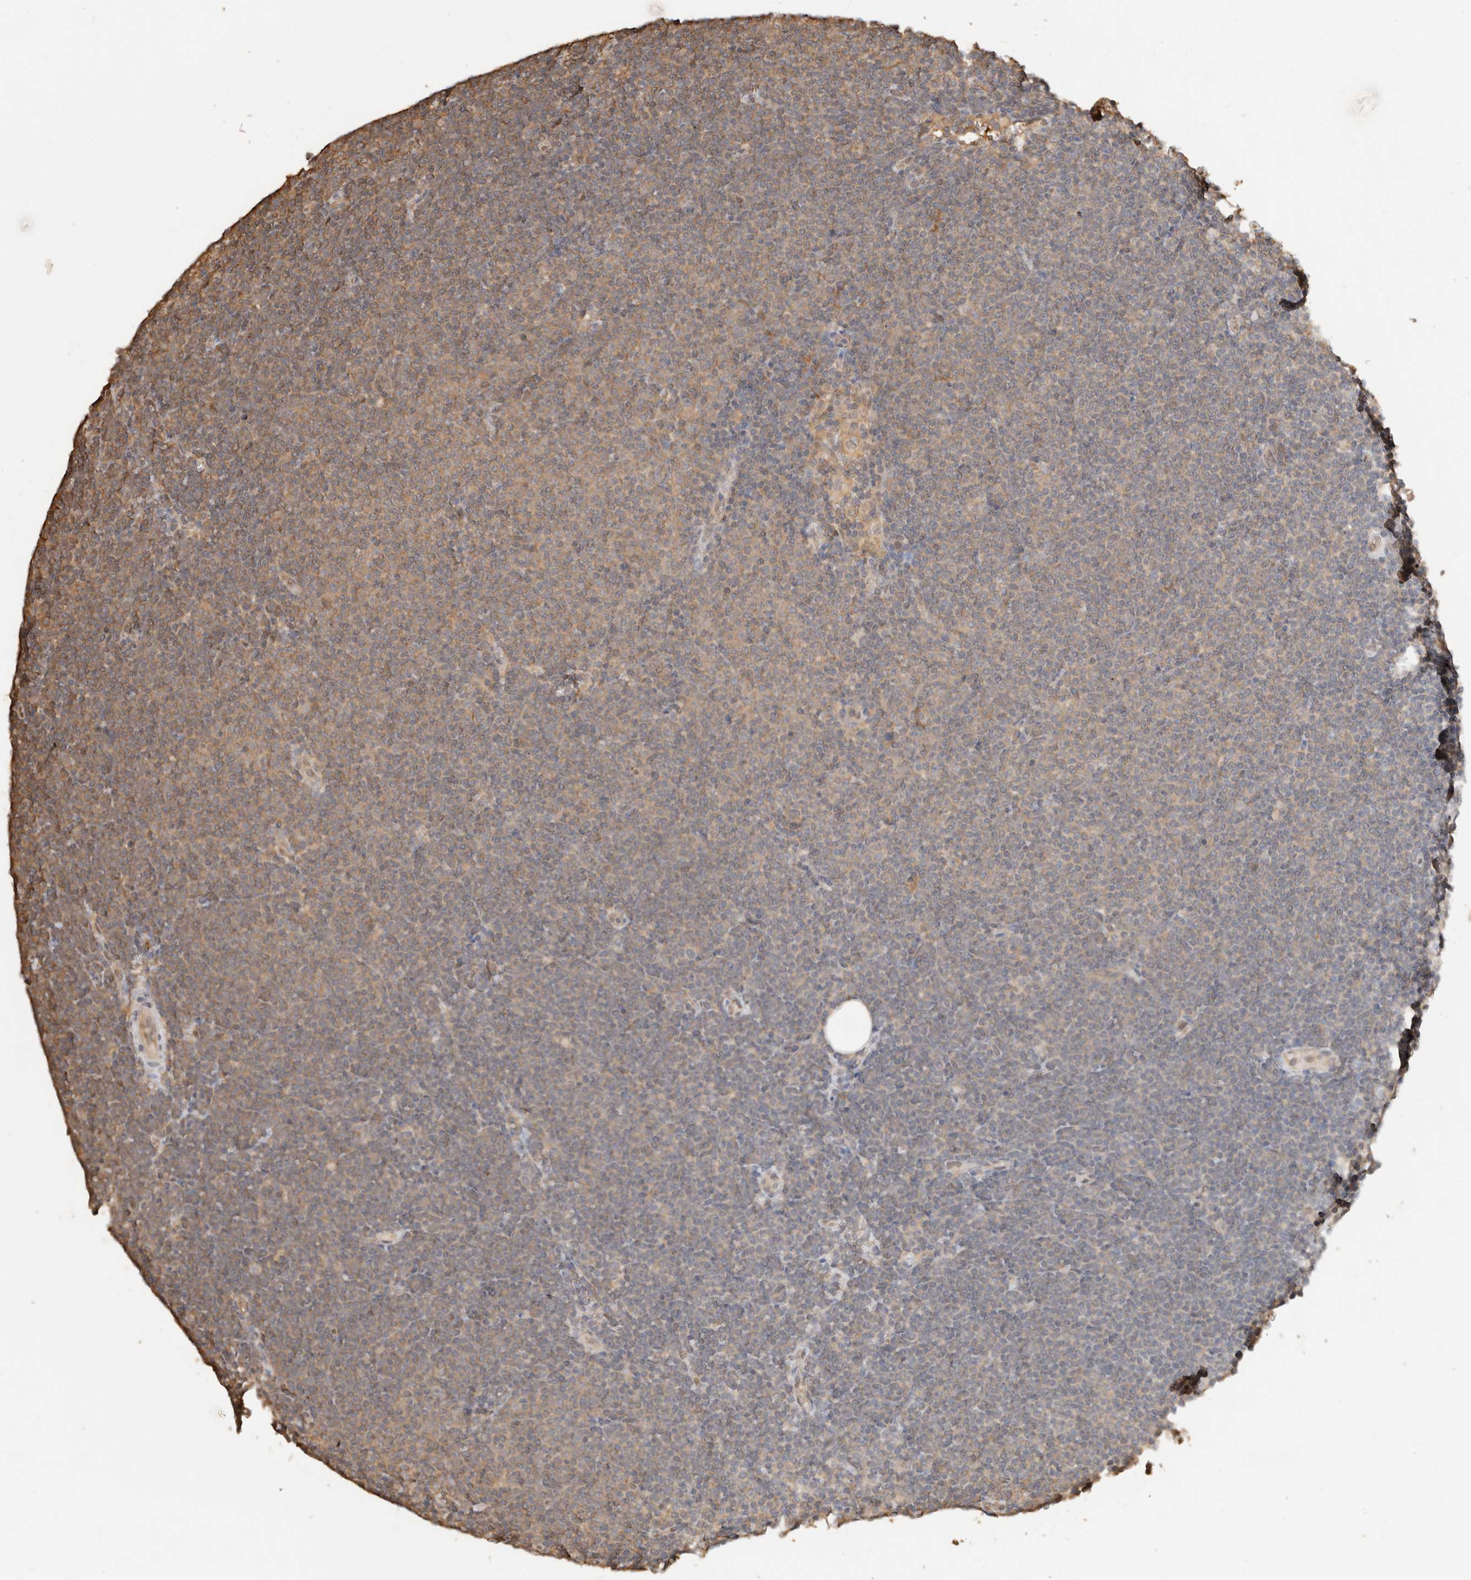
{"staining": {"intensity": "moderate", "quantity": "<25%", "location": "cytoplasmic/membranous"}, "tissue": "lymphoma", "cell_type": "Tumor cells", "image_type": "cancer", "snomed": [{"axis": "morphology", "description": "Malignant lymphoma, non-Hodgkin's type, Low grade"}, {"axis": "topography", "description": "Lymph node"}], "caption": "A brown stain highlights moderate cytoplasmic/membranous positivity of a protein in human low-grade malignant lymphoma, non-Hodgkin's type tumor cells. (IHC, brightfield microscopy, high magnification).", "gene": "YWHAH", "patient": {"sex": "female", "age": 53}}